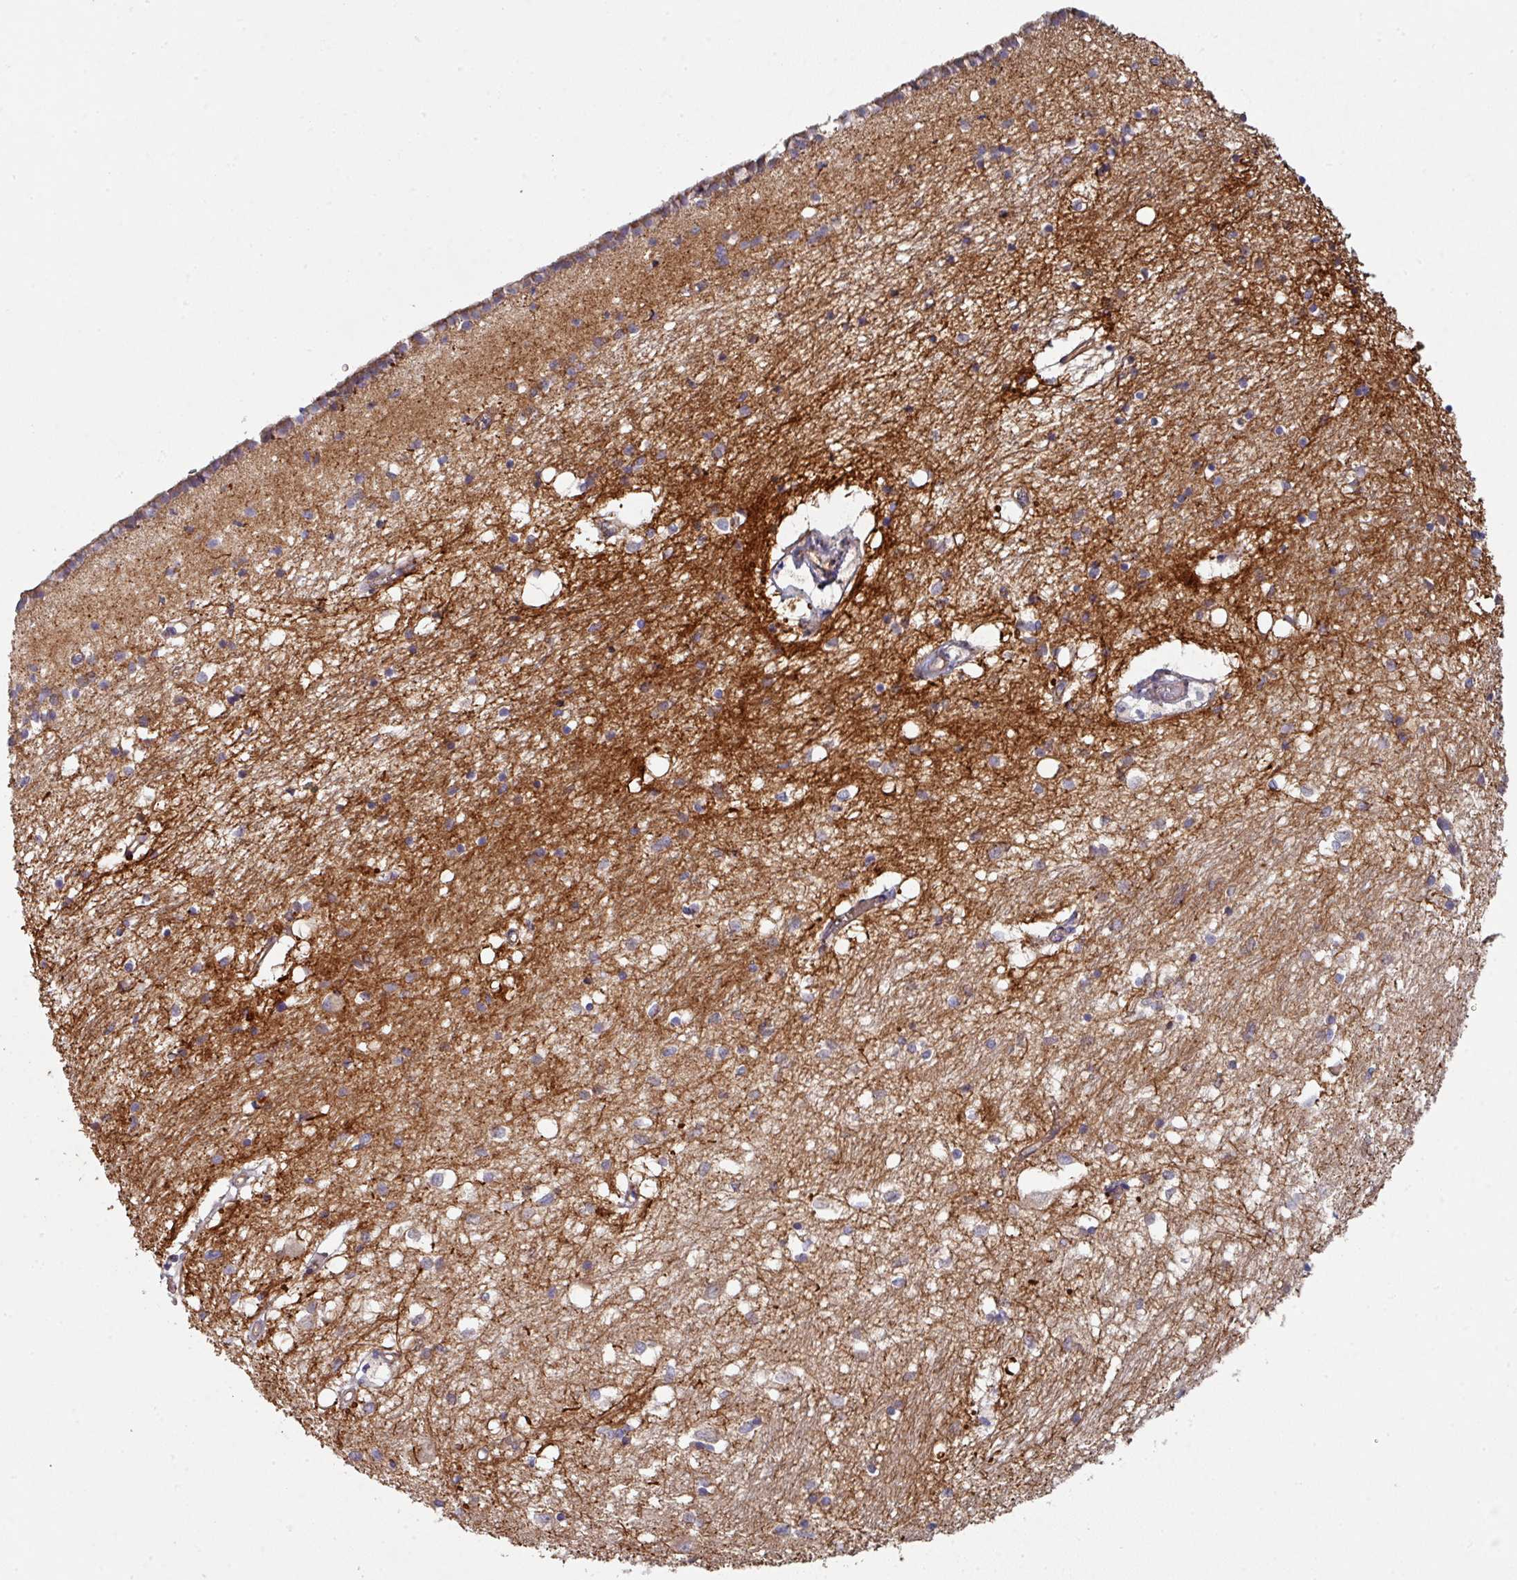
{"staining": {"intensity": "moderate", "quantity": "<25%", "location": "cytoplasmic/membranous"}, "tissue": "caudate", "cell_type": "Glial cells", "image_type": "normal", "snomed": [{"axis": "morphology", "description": "Normal tissue, NOS"}, {"axis": "topography", "description": "Lateral ventricle wall"}], "caption": "Caudate stained for a protein demonstrates moderate cytoplasmic/membranous positivity in glial cells.", "gene": "DCAF12L1", "patient": {"sex": "male", "age": 70}}